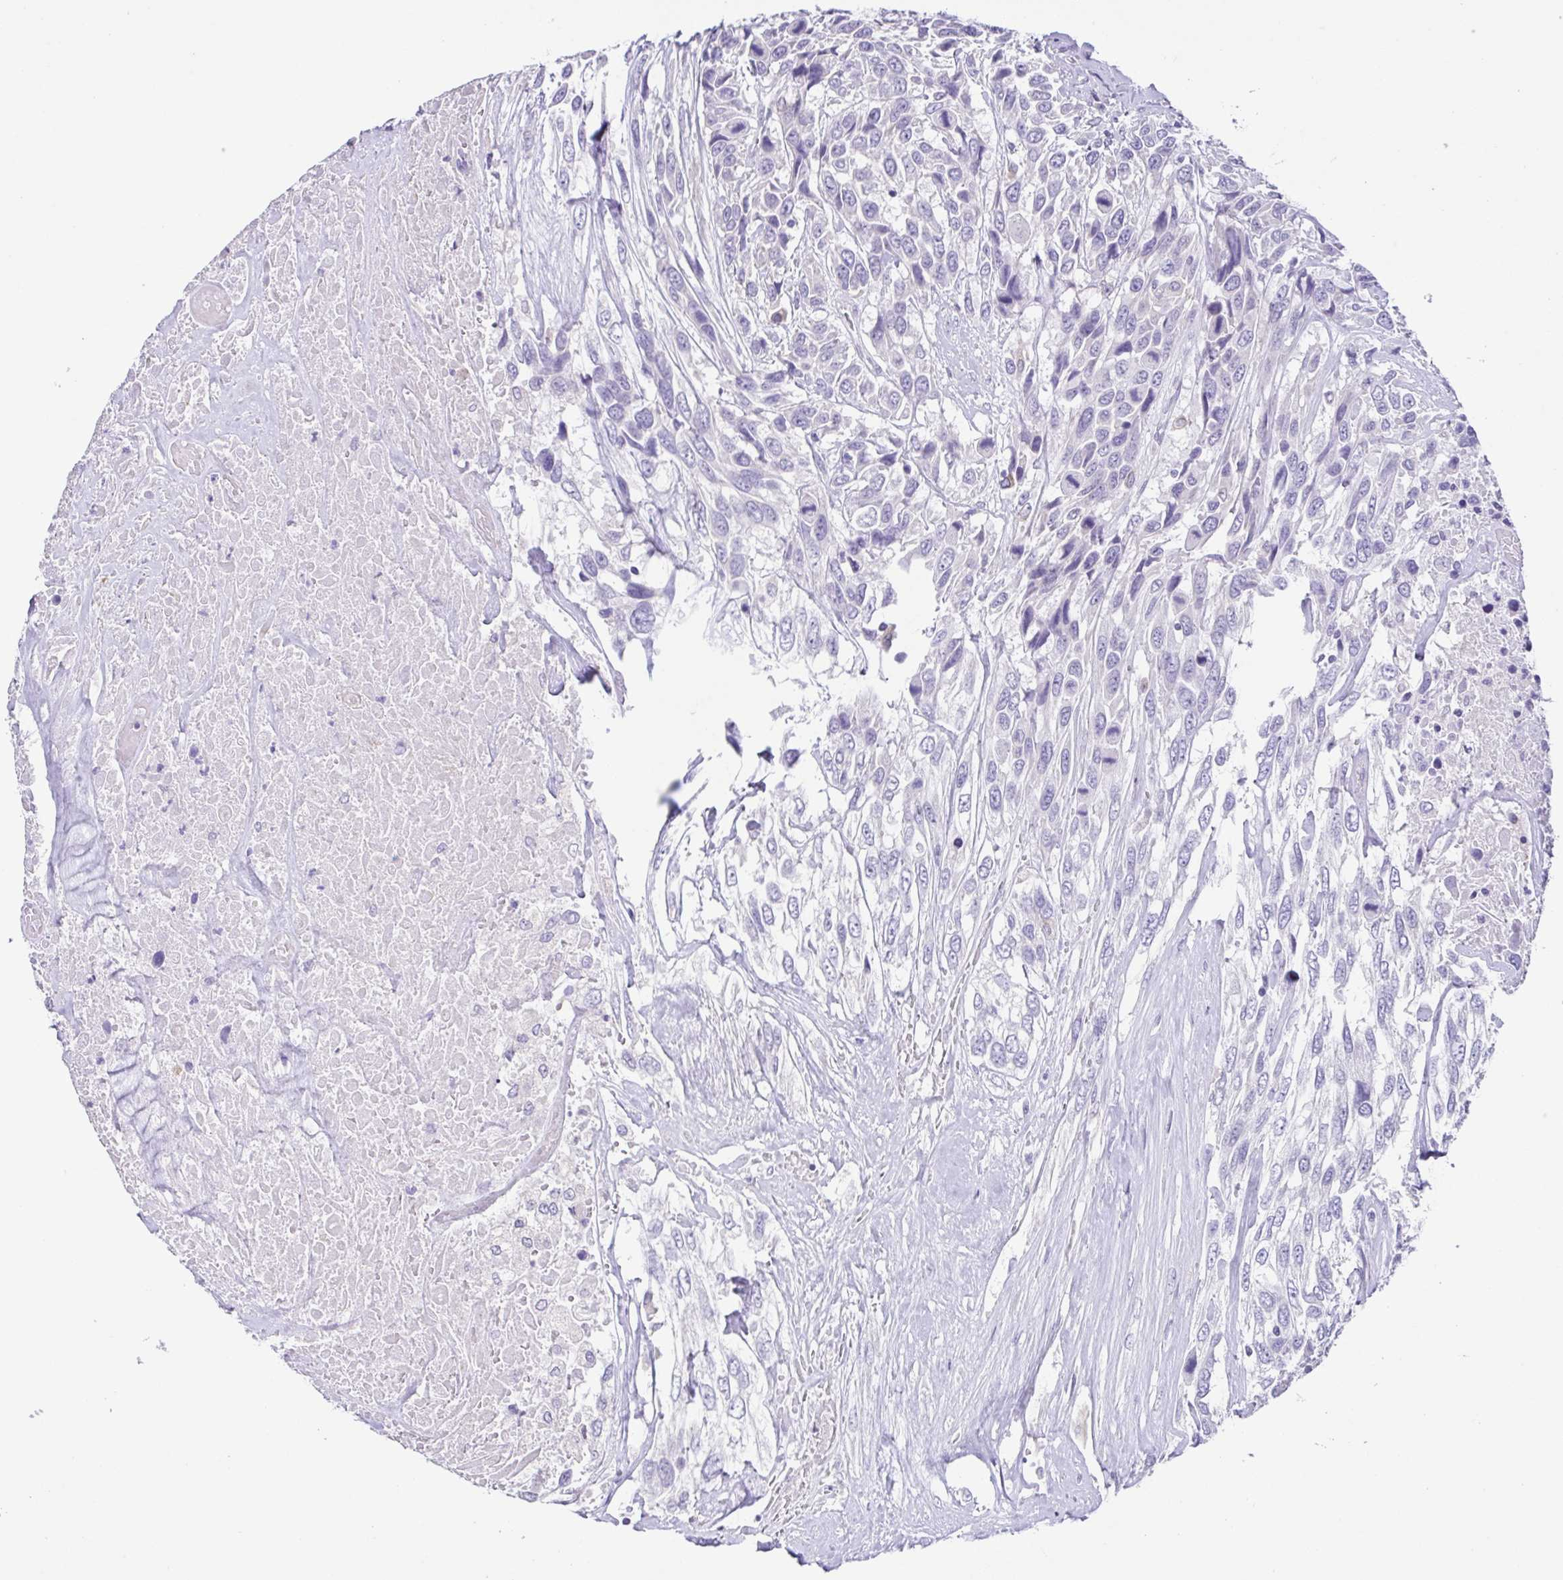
{"staining": {"intensity": "negative", "quantity": "none", "location": "none"}, "tissue": "urothelial cancer", "cell_type": "Tumor cells", "image_type": "cancer", "snomed": [{"axis": "morphology", "description": "Urothelial carcinoma, High grade"}, {"axis": "topography", "description": "Urinary bladder"}], "caption": "Immunohistochemistry (IHC) of human high-grade urothelial carcinoma demonstrates no expression in tumor cells.", "gene": "RDH11", "patient": {"sex": "female", "age": 70}}